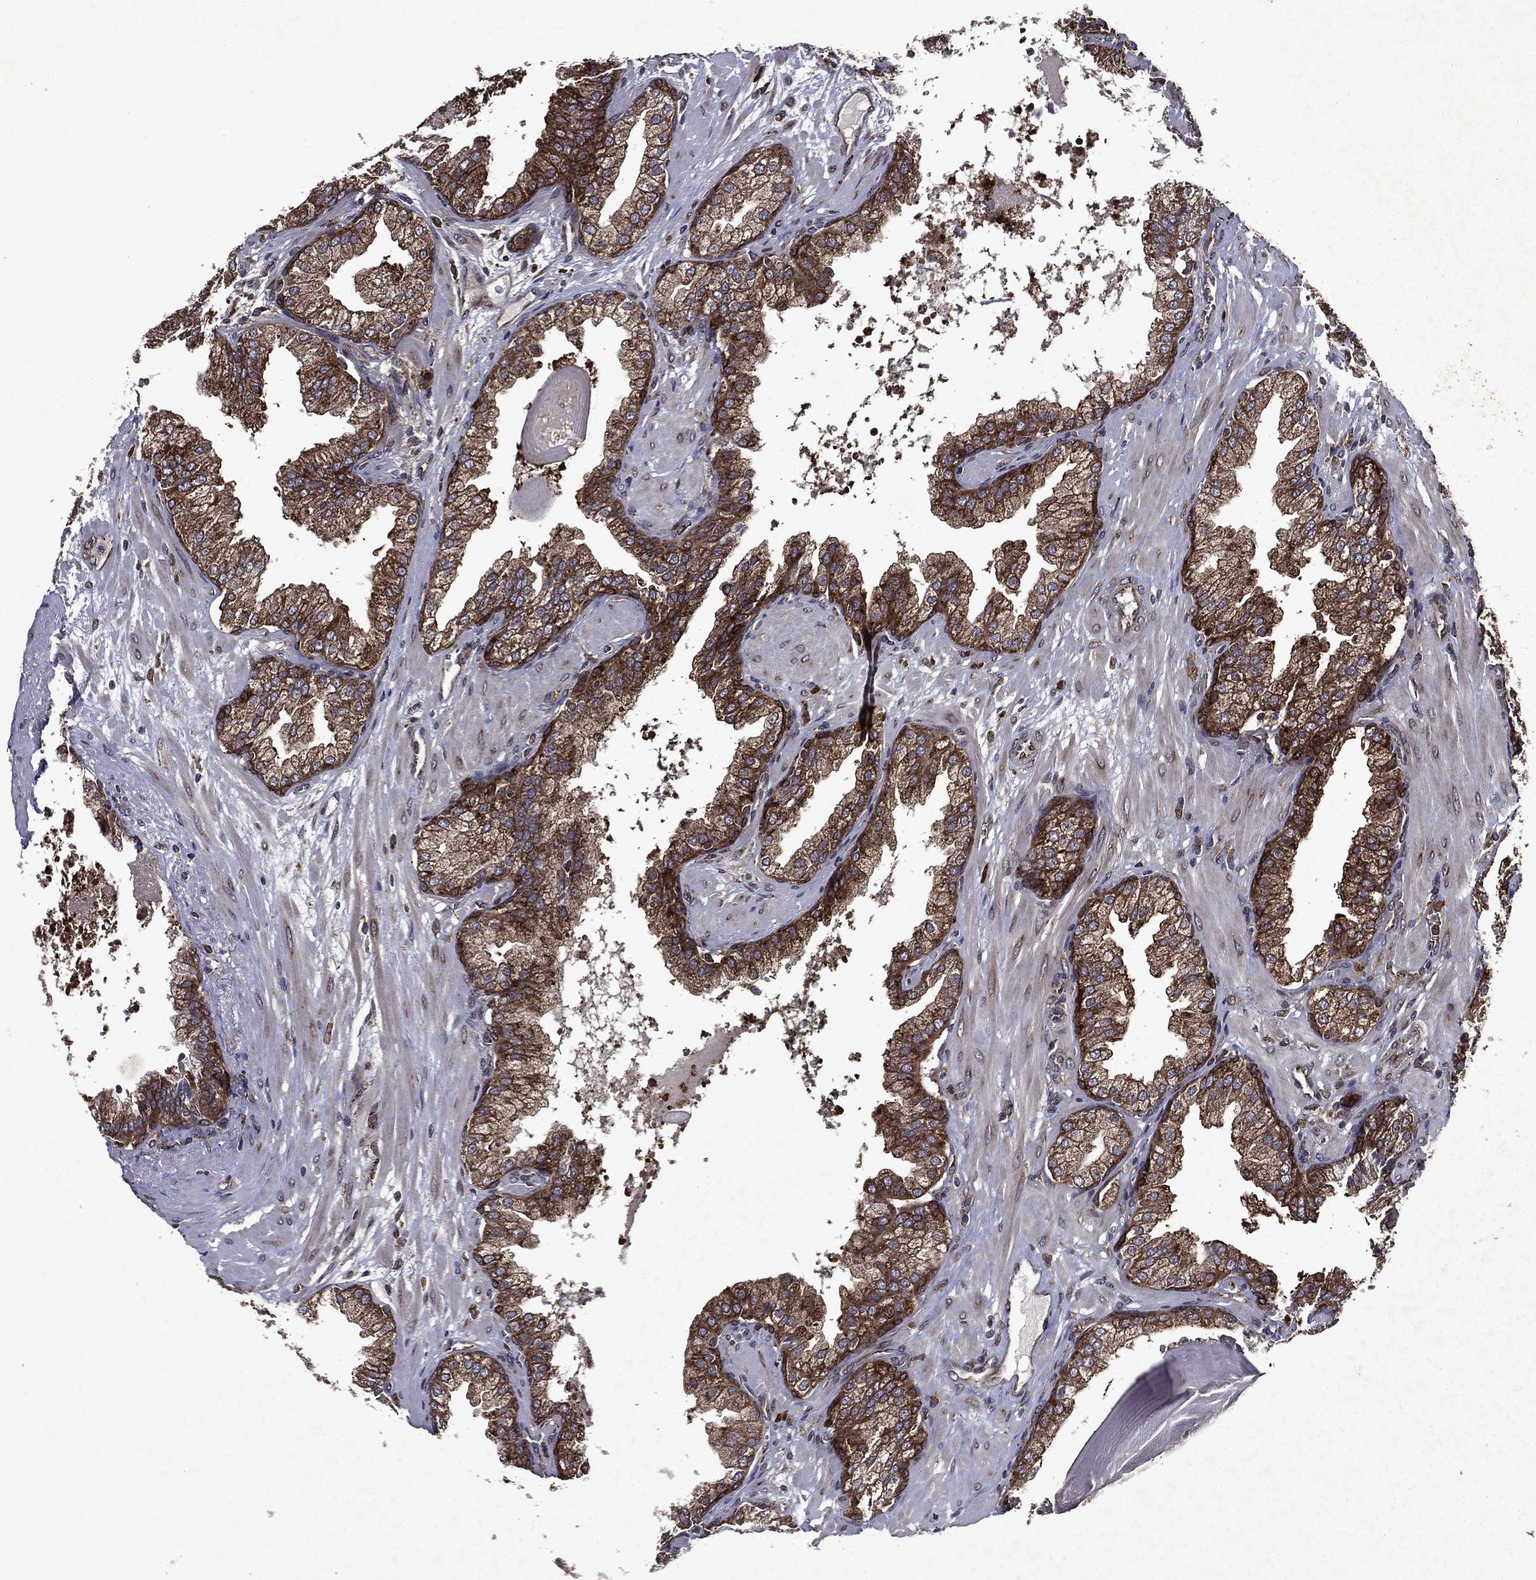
{"staining": {"intensity": "strong", "quantity": ">75%", "location": "cytoplasmic/membranous"}, "tissue": "prostate cancer", "cell_type": "Tumor cells", "image_type": "cancer", "snomed": [{"axis": "morphology", "description": "Adenocarcinoma, Low grade"}, {"axis": "topography", "description": "Prostate"}], "caption": "Prostate cancer (adenocarcinoma (low-grade)) stained for a protein (brown) reveals strong cytoplasmic/membranous positive staining in approximately >75% of tumor cells.", "gene": "EIF2B4", "patient": {"sex": "male", "age": 62}}